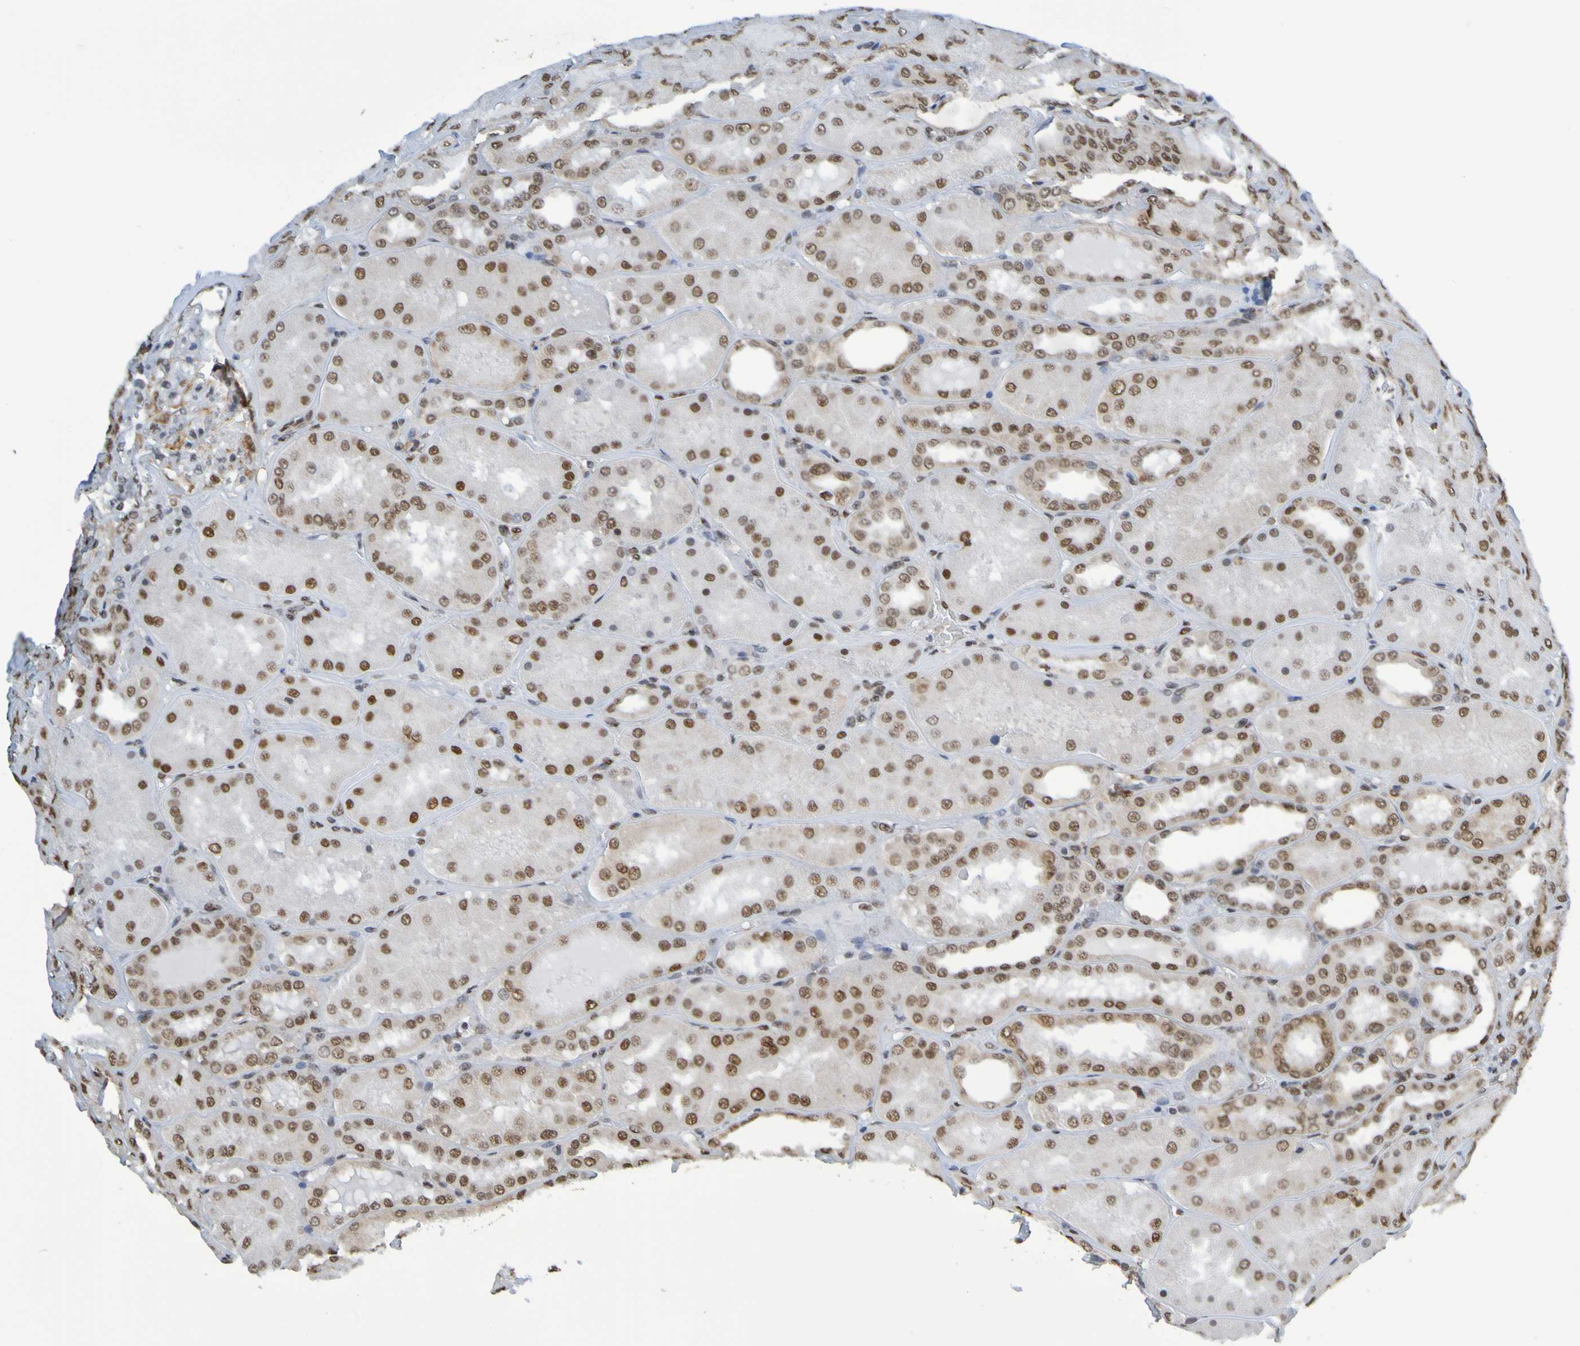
{"staining": {"intensity": "strong", "quantity": "25%-75%", "location": "nuclear"}, "tissue": "kidney", "cell_type": "Cells in glomeruli", "image_type": "normal", "snomed": [{"axis": "morphology", "description": "Normal tissue, NOS"}, {"axis": "topography", "description": "Kidney"}], "caption": "Strong nuclear protein positivity is seen in approximately 25%-75% of cells in glomeruli in kidney.", "gene": "HDAC2", "patient": {"sex": "female", "age": 56}}